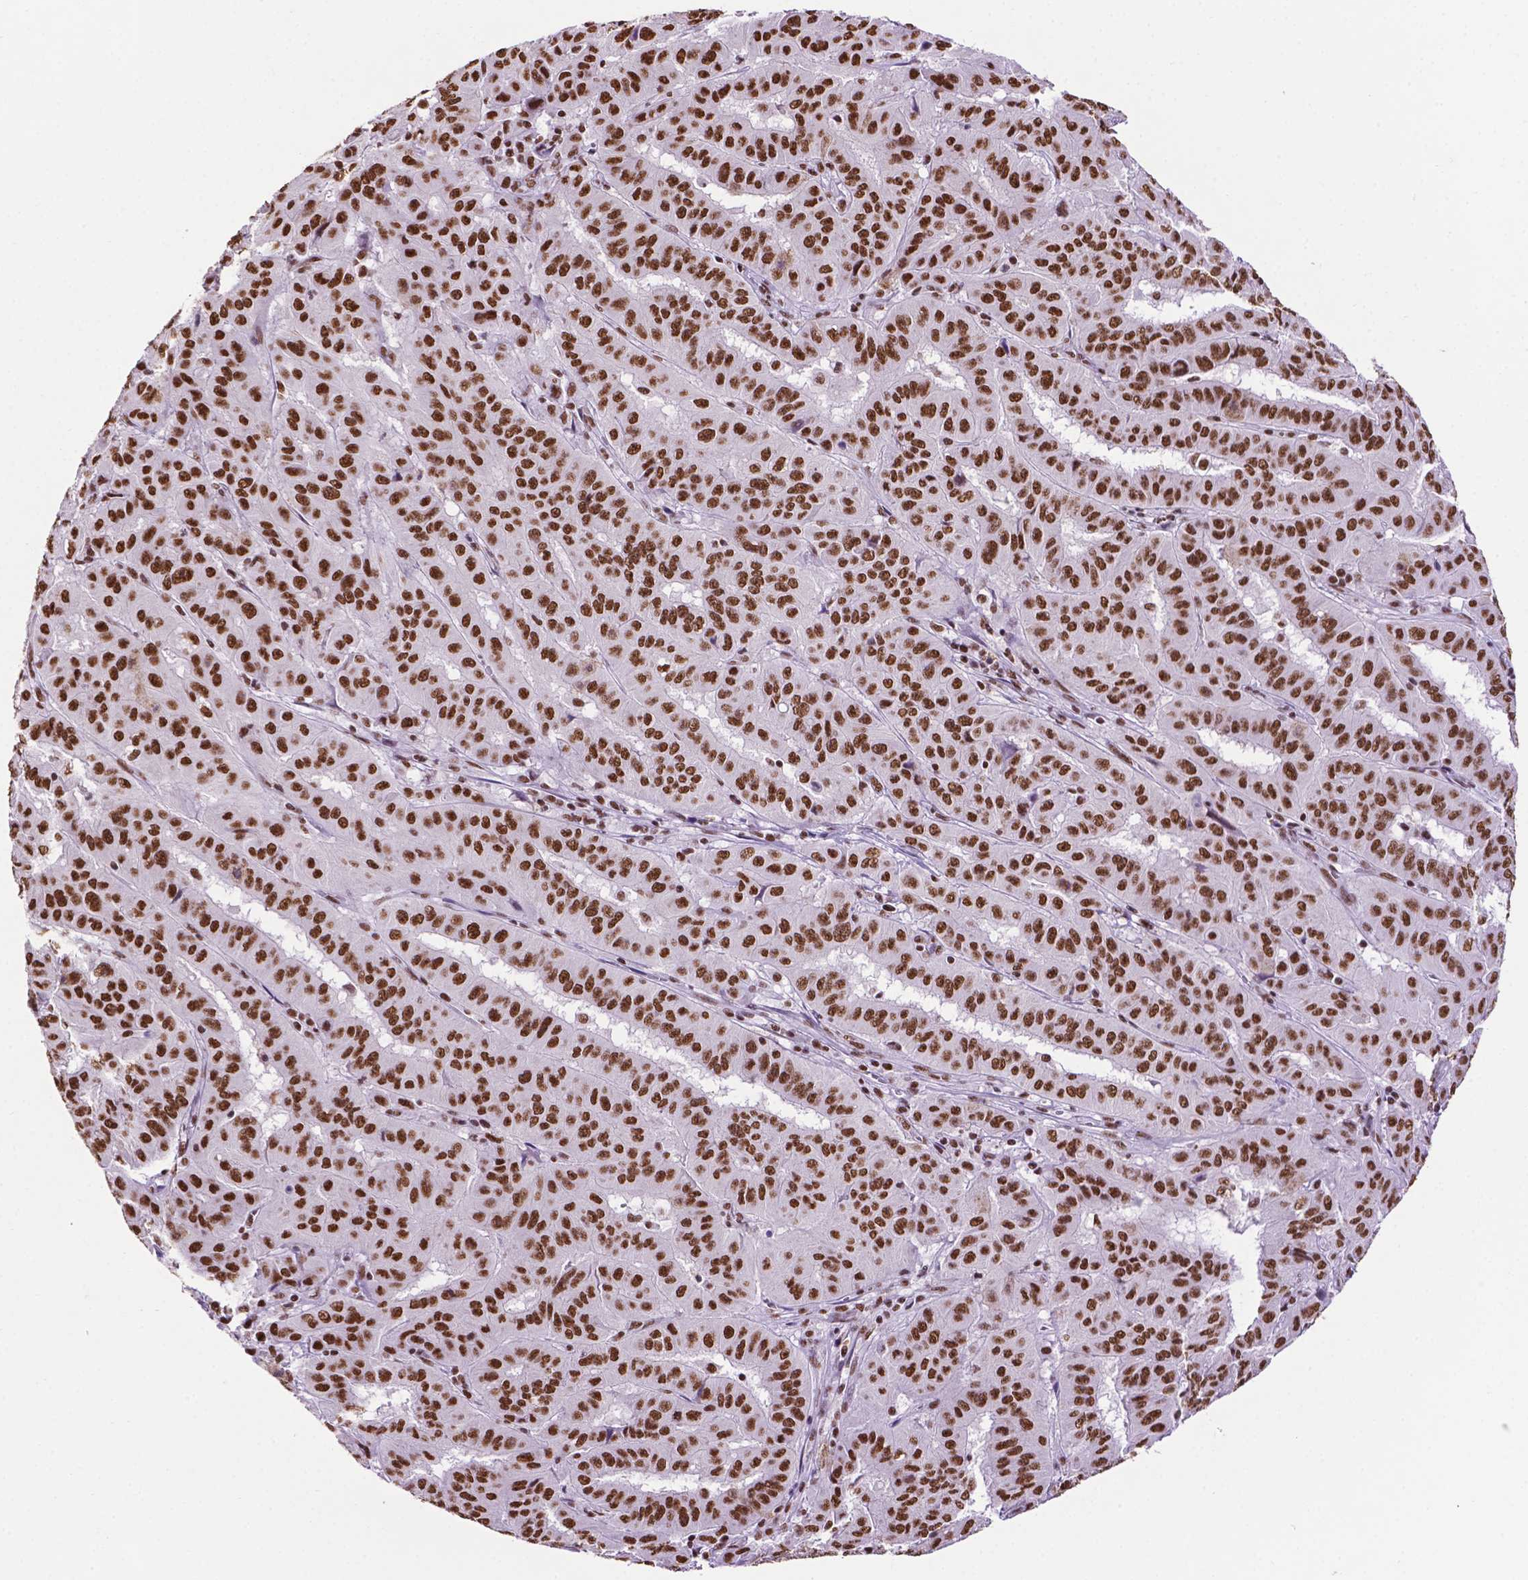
{"staining": {"intensity": "strong", "quantity": ">75%", "location": "nuclear"}, "tissue": "pancreatic cancer", "cell_type": "Tumor cells", "image_type": "cancer", "snomed": [{"axis": "morphology", "description": "Adenocarcinoma, NOS"}, {"axis": "topography", "description": "Pancreas"}], "caption": "Human pancreatic cancer stained with a brown dye reveals strong nuclear positive expression in approximately >75% of tumor cells.", "gene": "CCAR2", "patient": {"sex": "male", "age": 63}}